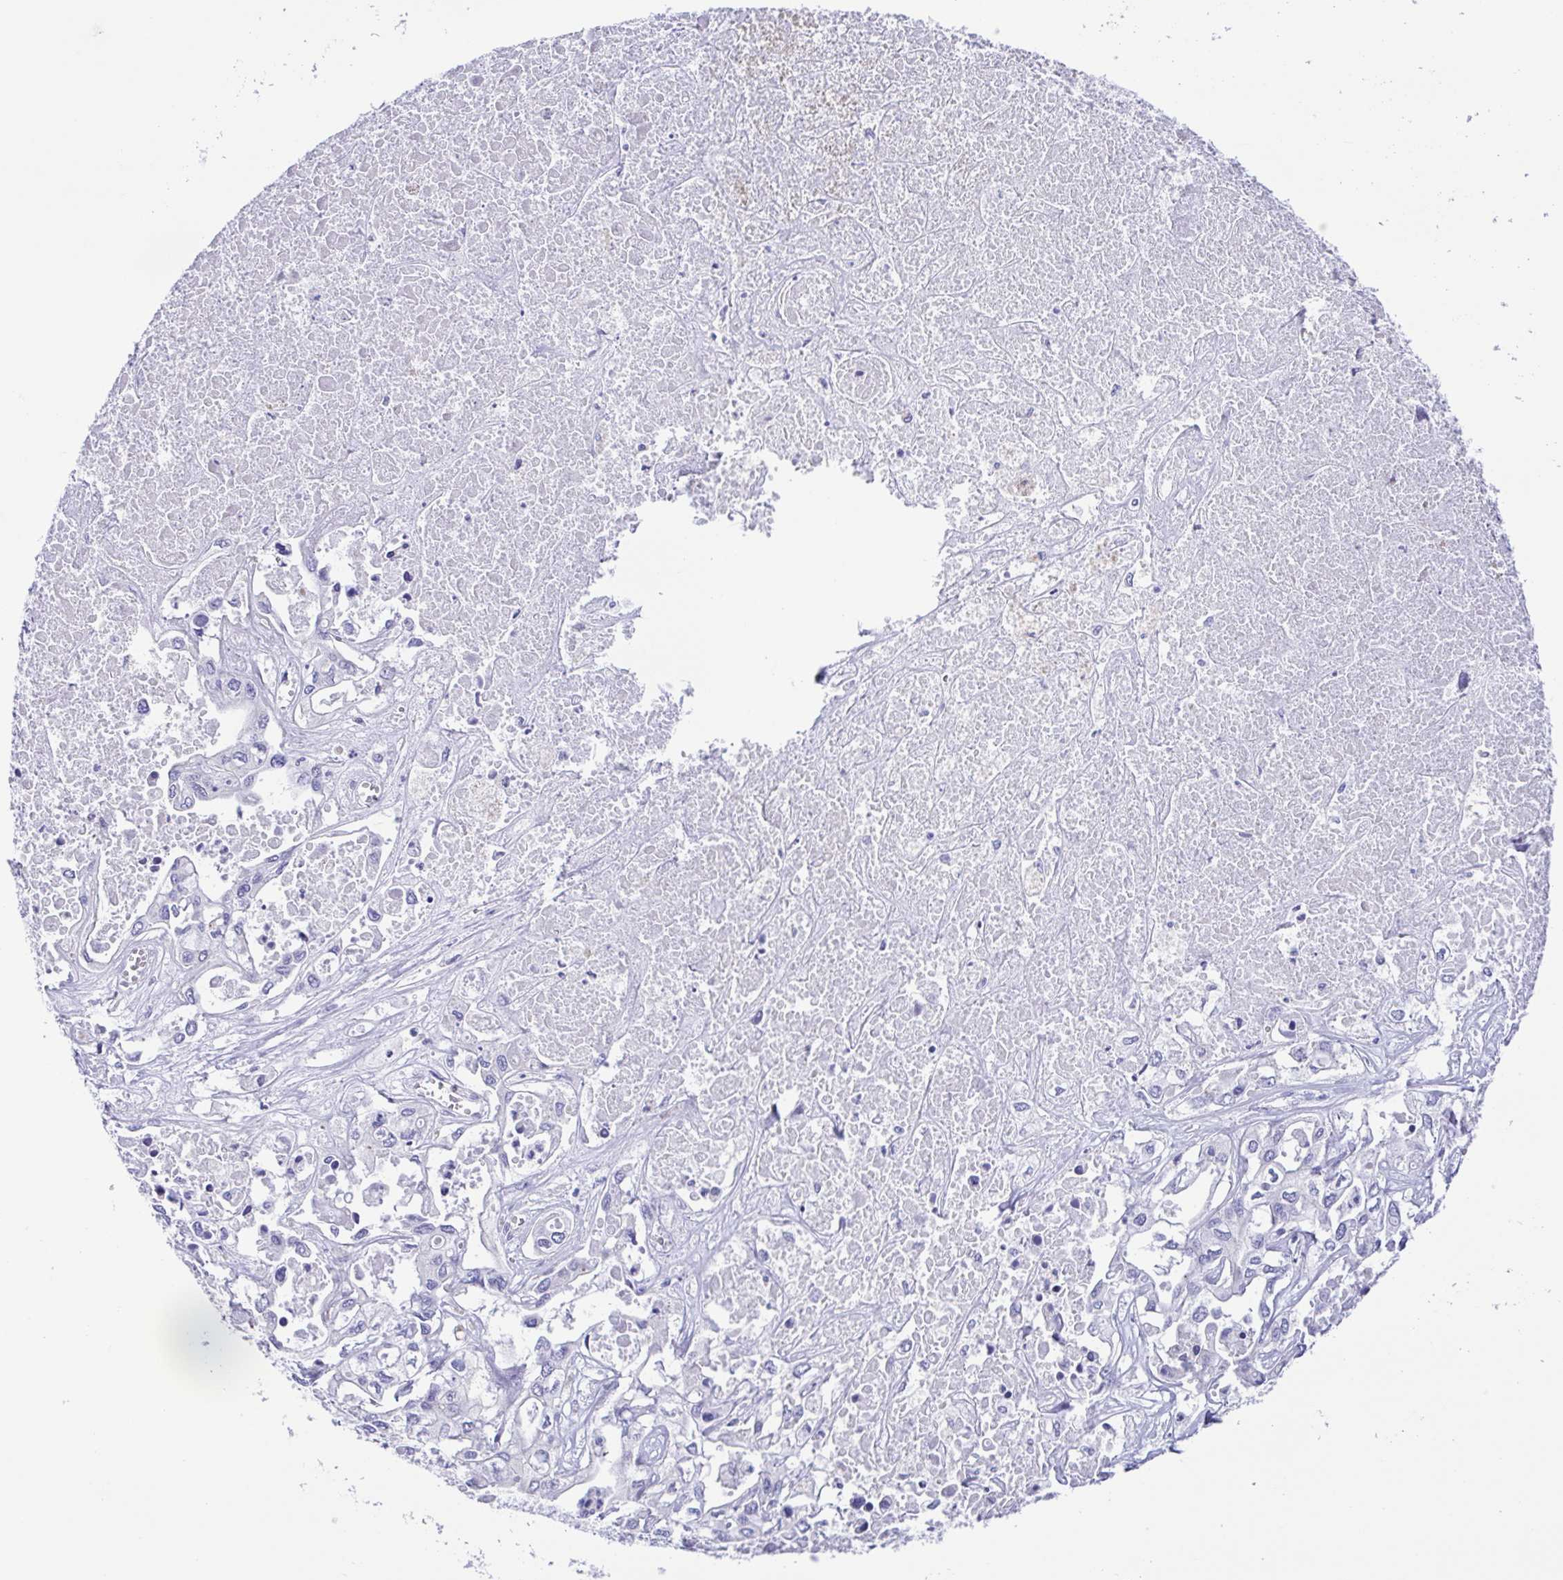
{"staining": {"intensity": "negative", "quantity": "none", "location": "none"}, "tissue": "liver cancer", "cell_type": "Tumor cells", "image_type": "cancer", "snomed": [{"axis": "morphology", "description": "Cholangiocarcinoma"}, {"axis": "topography", "description": "Liver"}], "caption": "A photomicrograph of human liver cholangiocarcinoma is negative for staining in tumor cells. The staining is performed using DAB brown chromogen with nuclei counter-stained in using hematoxylin.", "gene": "CD72", "patient": {"sex": "female", "age": 64}}